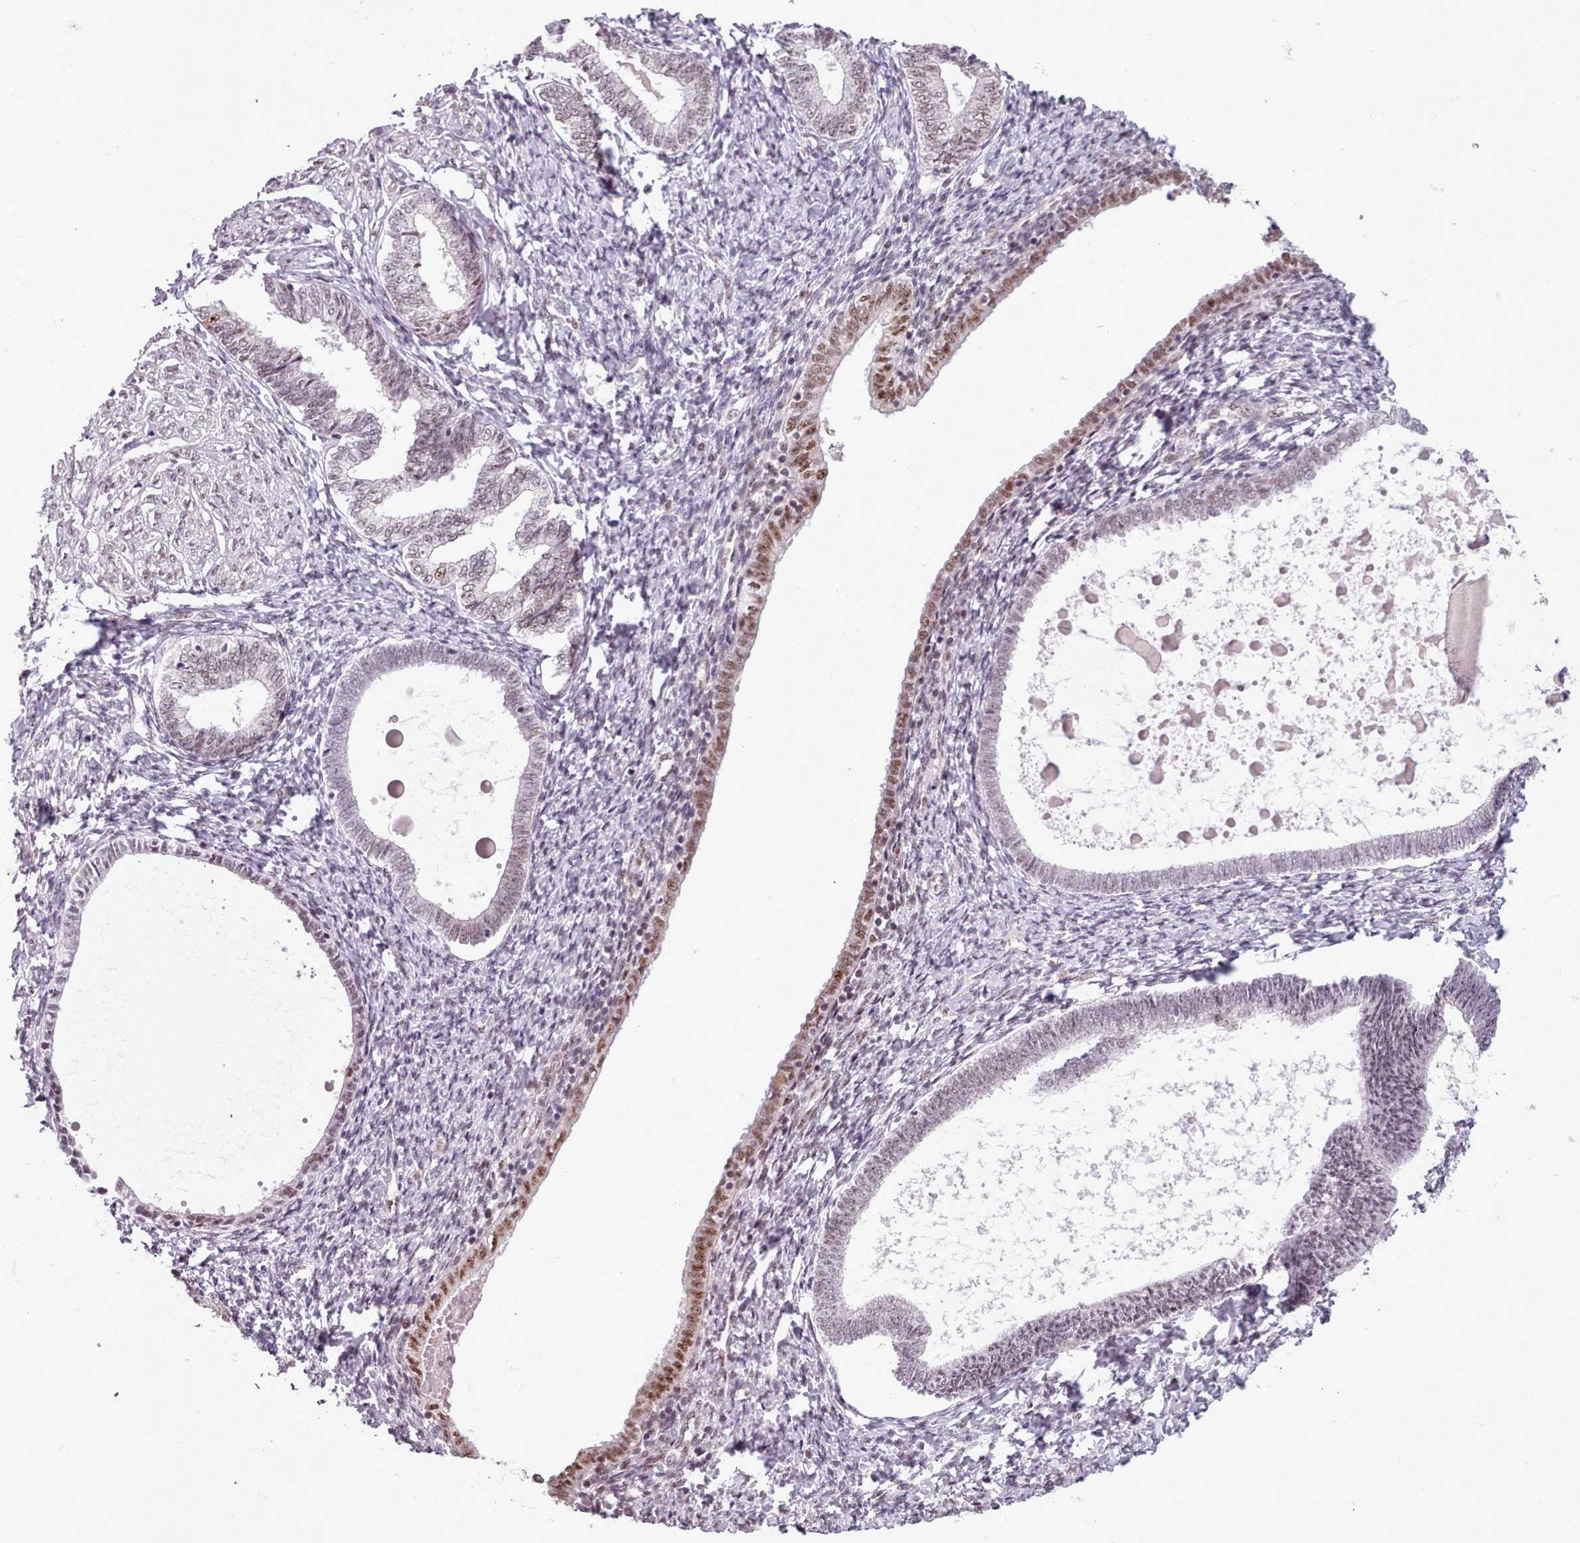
{"staining": {"intensity": "weak", "quantity": "25%-75%", "location": "nuclear"}, "tissue": "endometrium", "cell_type": "Cells in endometrial stroma", "image_type": "normal", "snomed": [{"axis": "morphology", "description": "Normal tissue, NOS"}, {"axis": "topography", "description": "Endometrium"}], "caption": "Immunohistochemistry (DAB) staining of normal endometrium exhibits weak nuclear protein staining in approximately 25%-75% of cells in endometrial stroma.", "gene": "SRRM1", "patient": {"sex": "female", "age": 72}}